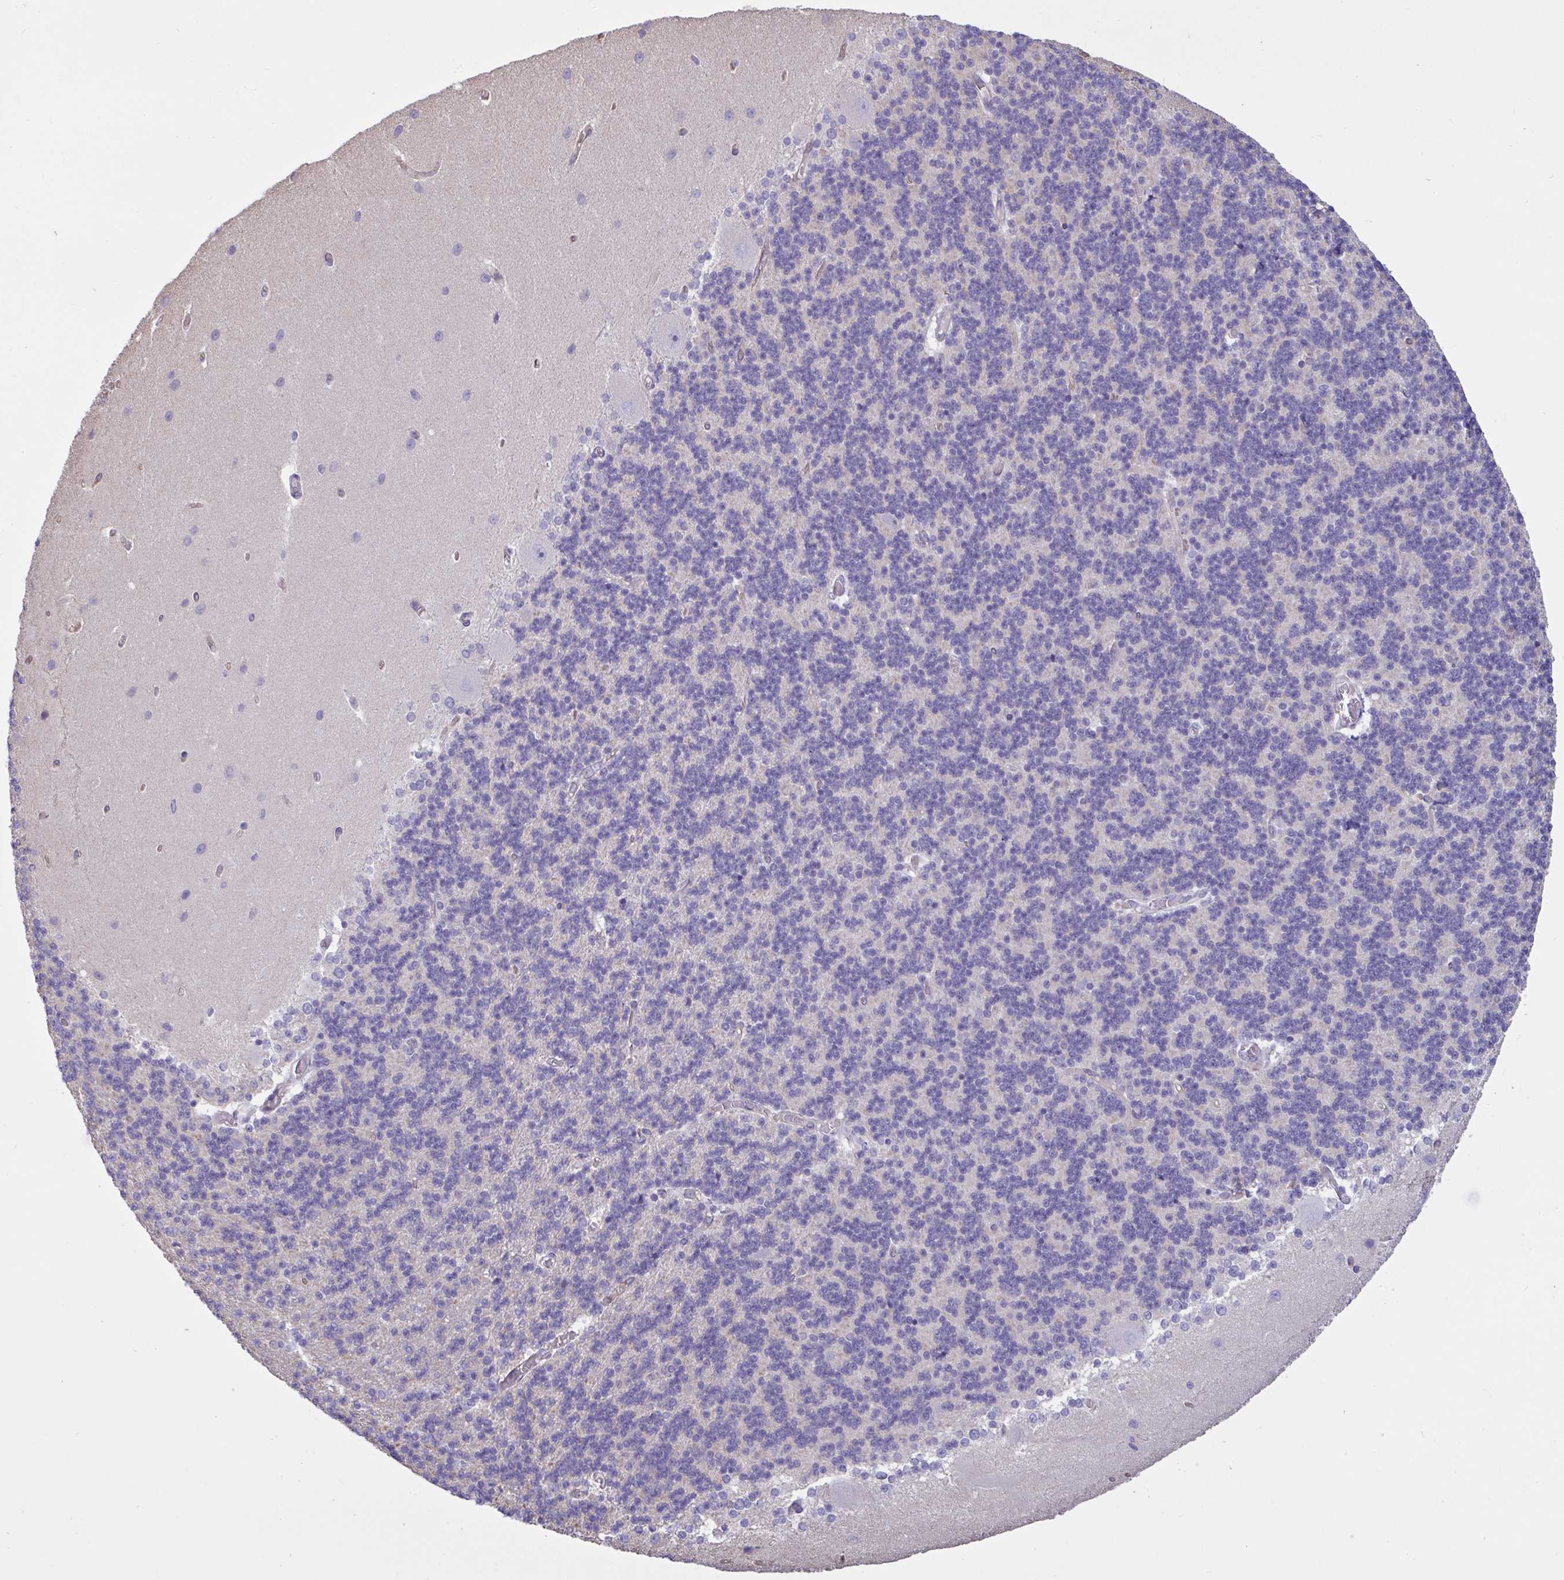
{"staining": {"intensity": "negative", "quantity": "none", "location": "none"}, "tissue": "cerebellum", "cell_type": "Cells in granular layer", "image_type": "normal", "snomed": [{"axis": "morphology", "description": "Normal tissue, NOS"}, {"axis": "topography", "description": "Cerebellum"}], "caption": "This is an immunohistochemistry photomicrograph of benign human cerebellum. There is no staining in cells in granular layer.", "gene": "RPL22L1", "patient": {"sex": "female", "age": 54}}